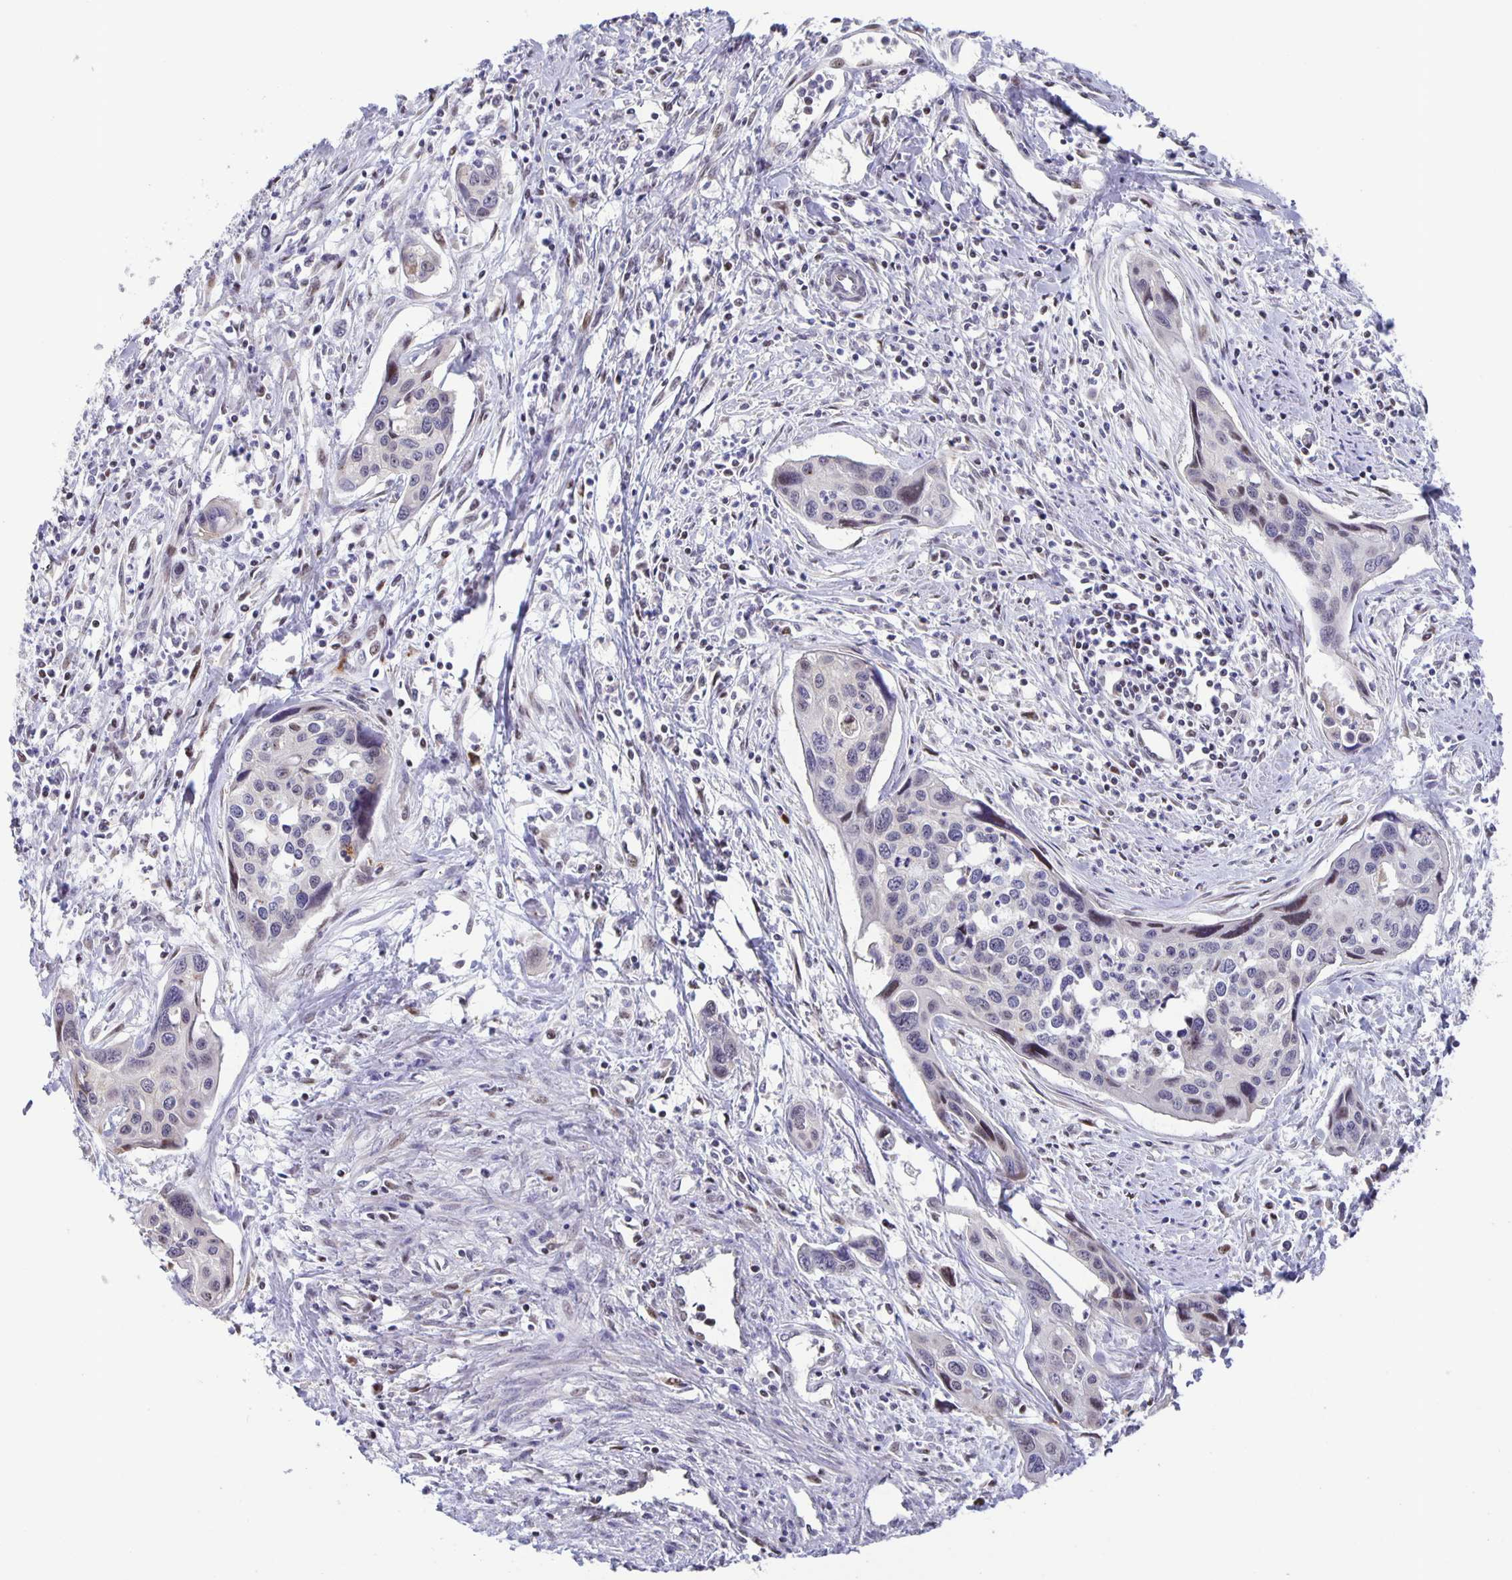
{"staining": {"intensity": "negative", "quantity": "none", "location": "none"}, "tissue": "cervical cancer", "cell_type": "Tumor cells", "image_type": "cancer", "snomed": [{"axis": "morphology", "description": "Squamous cell carcinoma, NOS"}, {"axis": "topography", "description": "Cervix"}], "caption": "IHC of human cervical cancer reveals no positivity in tumor cells. (Brightfield microscopy of DAB immunohistochemistry at high magnification).", "gene": "MAPK12", "patient": {"sex": "female", "age": 31}}